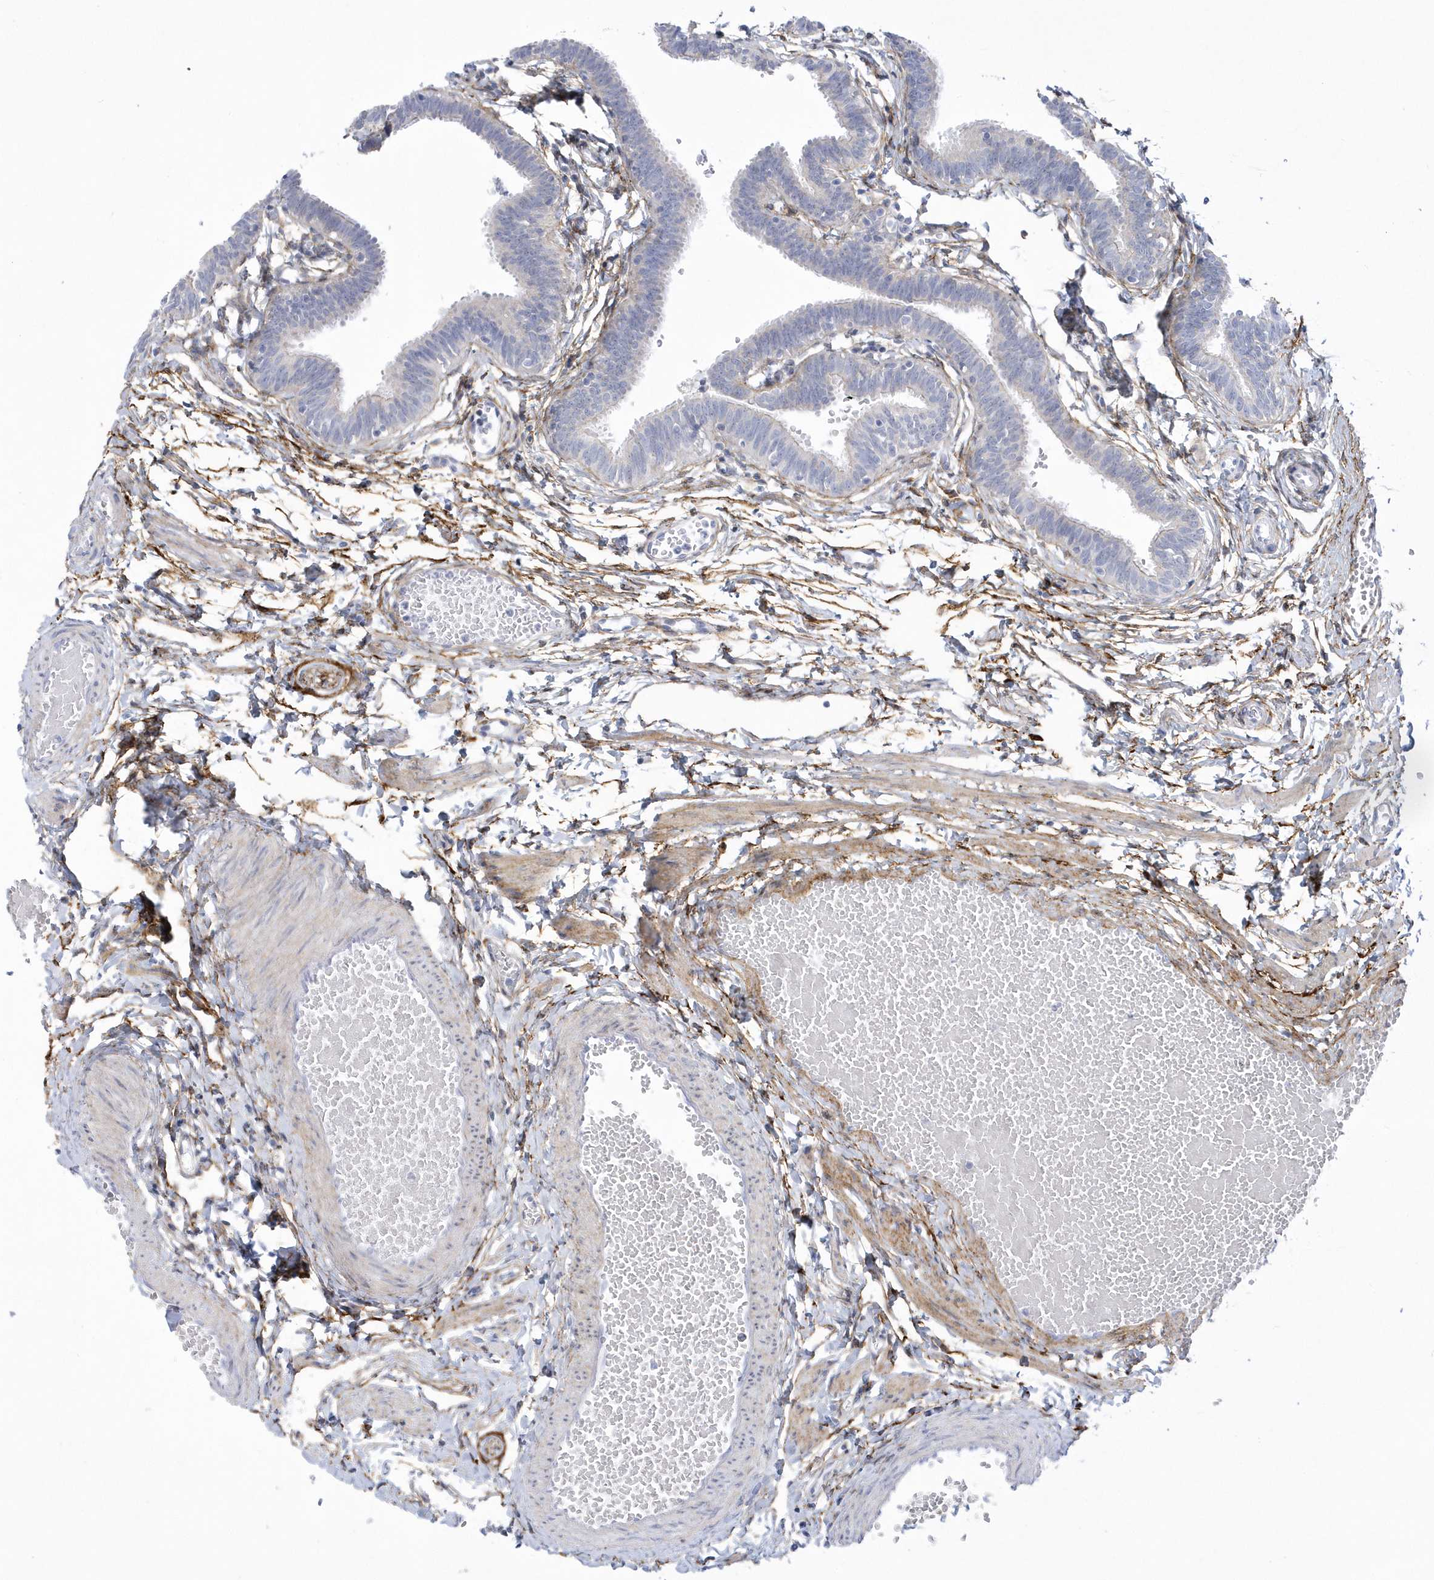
{"staining": {"intensity": "negative", "quantity": "none", "location": "none"}, "tissue": "fallopian tube", "cell_type": "Glandular cells", "image_type": "normal", "snomed": [{"axis": "morphology", "description": "Normal tissue, NOS"}, {"axis": "topography", "description": "Fallopian tube"}, {"axis": "topography", "description": "Ovary"}], "caption": "Immunohistochemistry (IHC) of unremarkable human fallopian tube displays no expression in glandular cells.", "gene": "WDR27", "patient": {"sex": "female", "age": 23}}